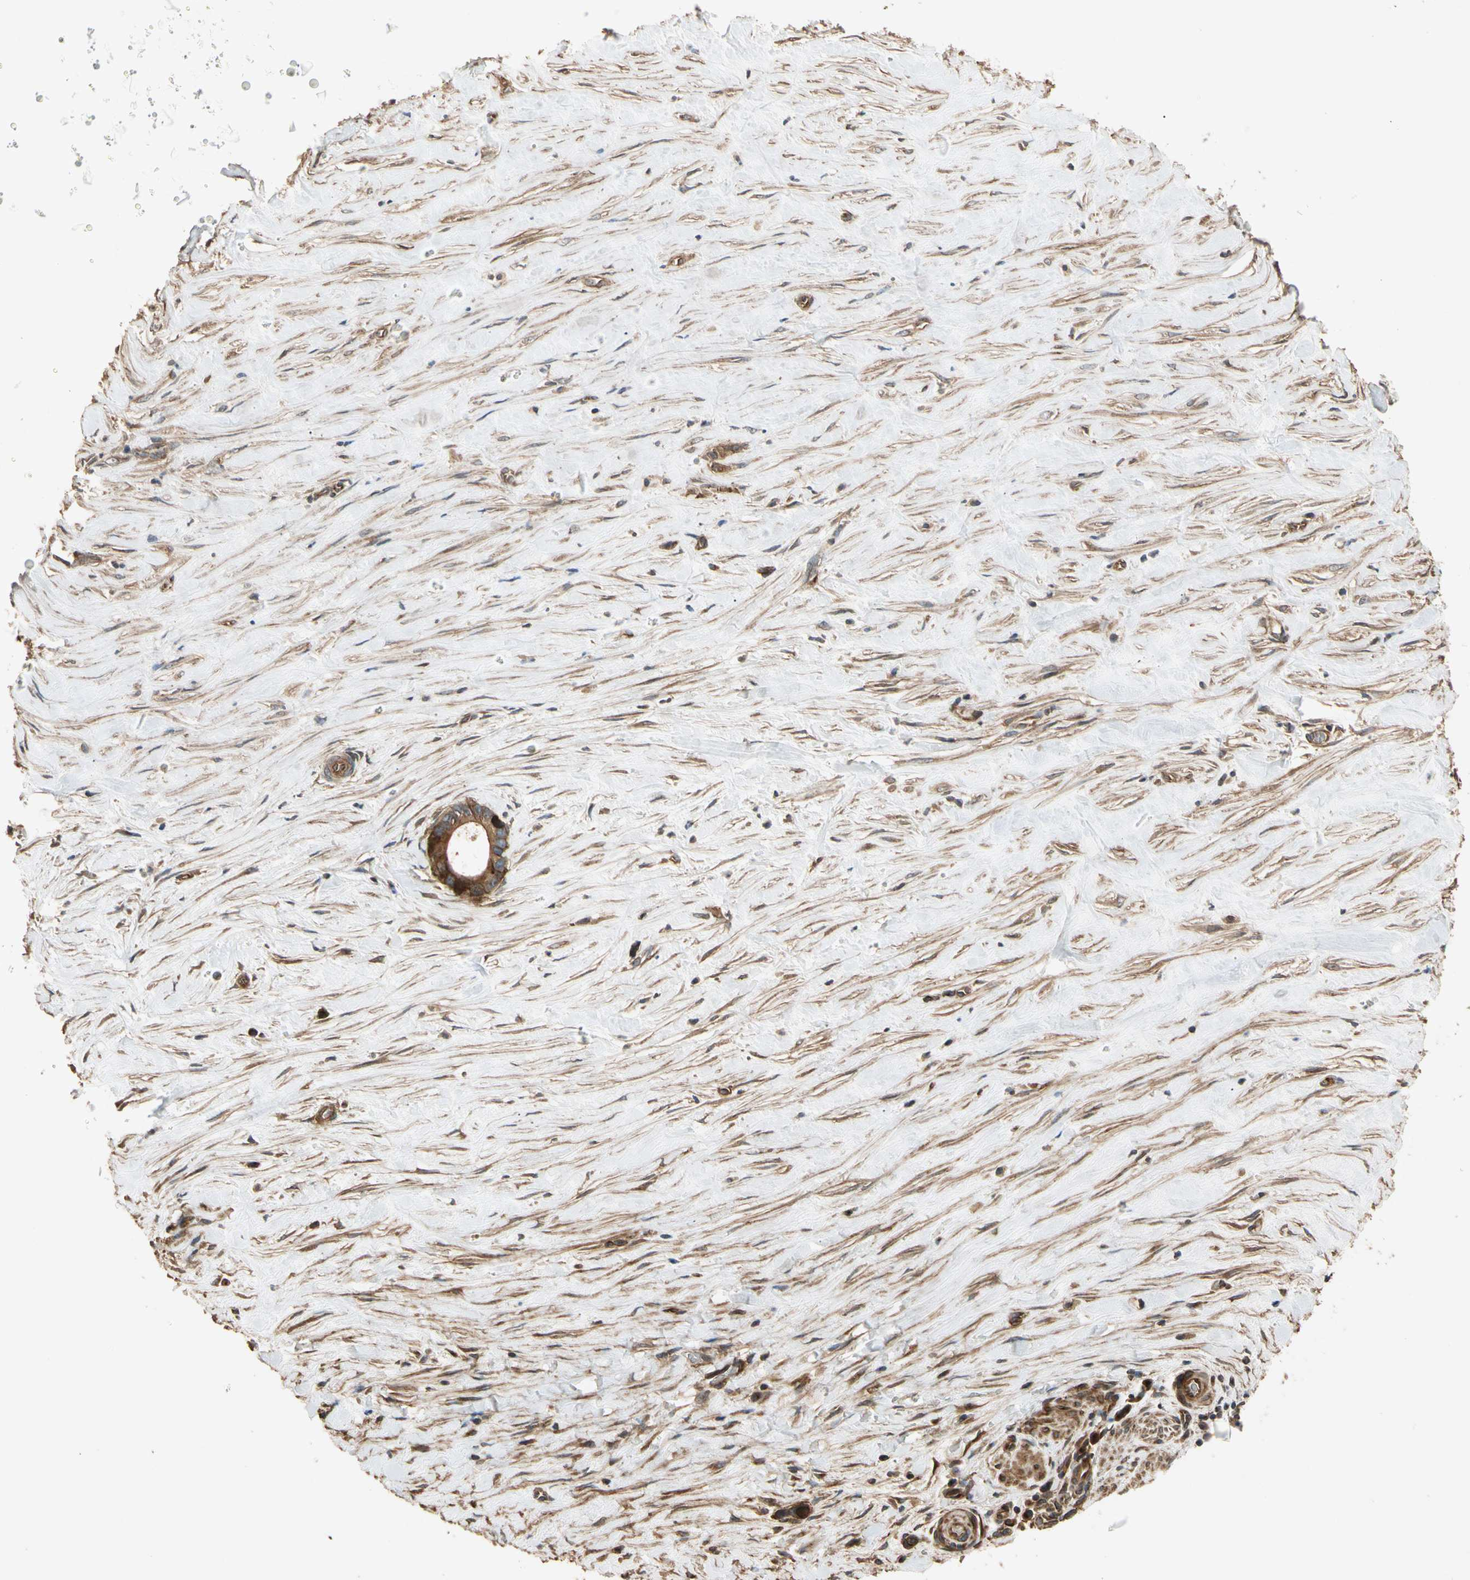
{"staining": {"intensity": "strong", "quantity": ">75%", "location": "cytoplasmic/membranous"}, "tissue": "liver cancer", "cell_type": "Tumor cells", "image_type": "cancer", "snomed": [{"axis": "morphology", "description": "Cholangiocarcinoma"}, {"axis": "topography", "description": "Liver"}], "caption": "Protein expression analysis of human liver cancer (cholangiocarcinoma) reveals strong cytoplasmic/membranous positivity in about >75% of tumor cells.", "gene": "MGRN1", "patient": {"sex": "female", "age": 55}}